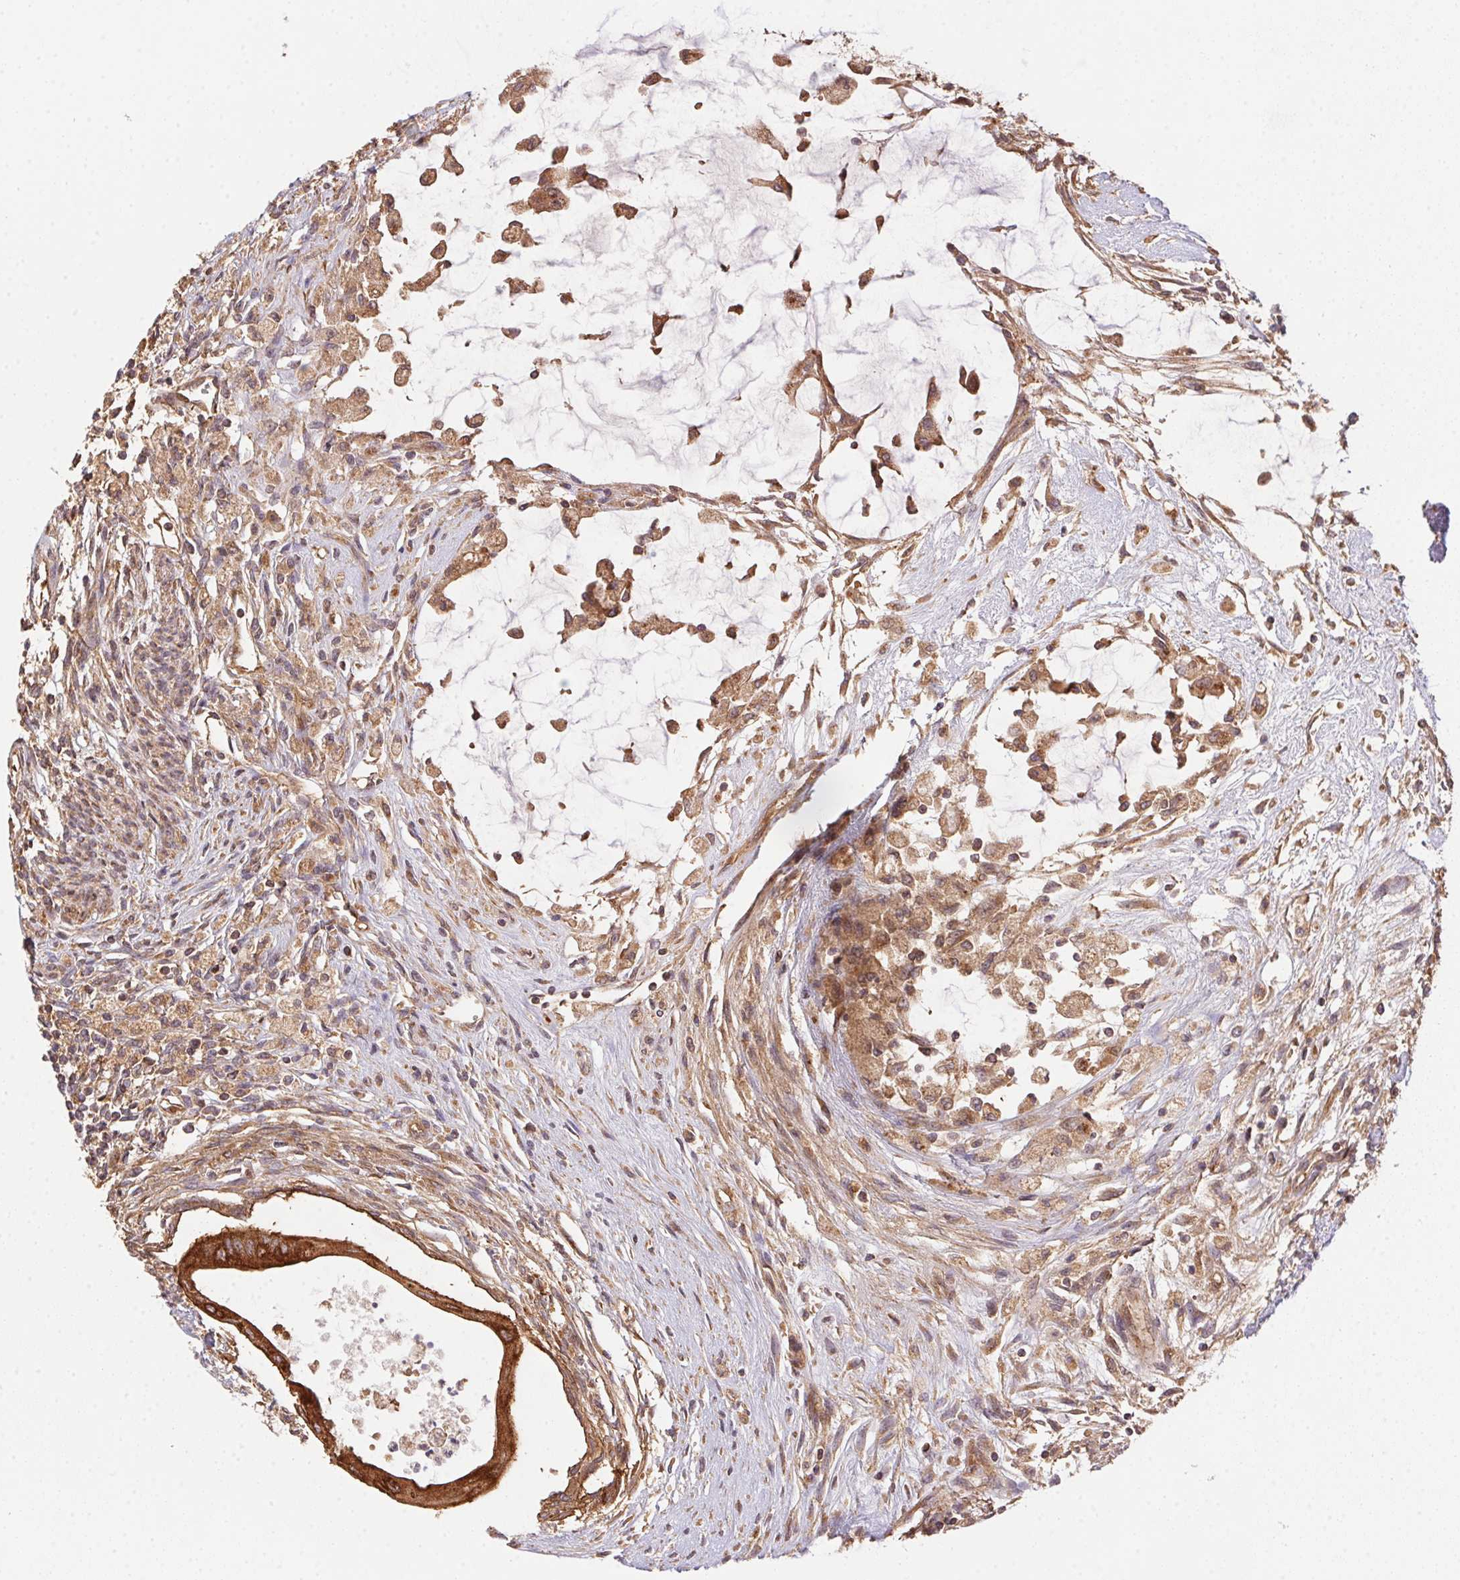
{"staining": {"intensity": "moderate", "quantity": ">75%", "location": "cytoplasmic/membranous"}, "tissue": "testis cancer", "cell_type": "Tumor cells", "image_type": "cancer", "snomed": [{"axis": "morphology", "description": "Carcinoma, Embryonal, NOS"}, {"axis": "topography", "description": "Testis"}], "caption": "A high-resolution histopathology image shows IHC staining of testis embryonal carcinoma, which shows moderate cytoplasmic/membranous expression in approximately >75% of tumor cells. The staining was performed using DAB (3,3'-diaminobenzidine) to visualize the protein expression in brown, while the nuclei were stained in blue with hematoxylin (Magnification: 20x).", "gene": "USE1", "patient": {"sex": "male", "age": 37}}